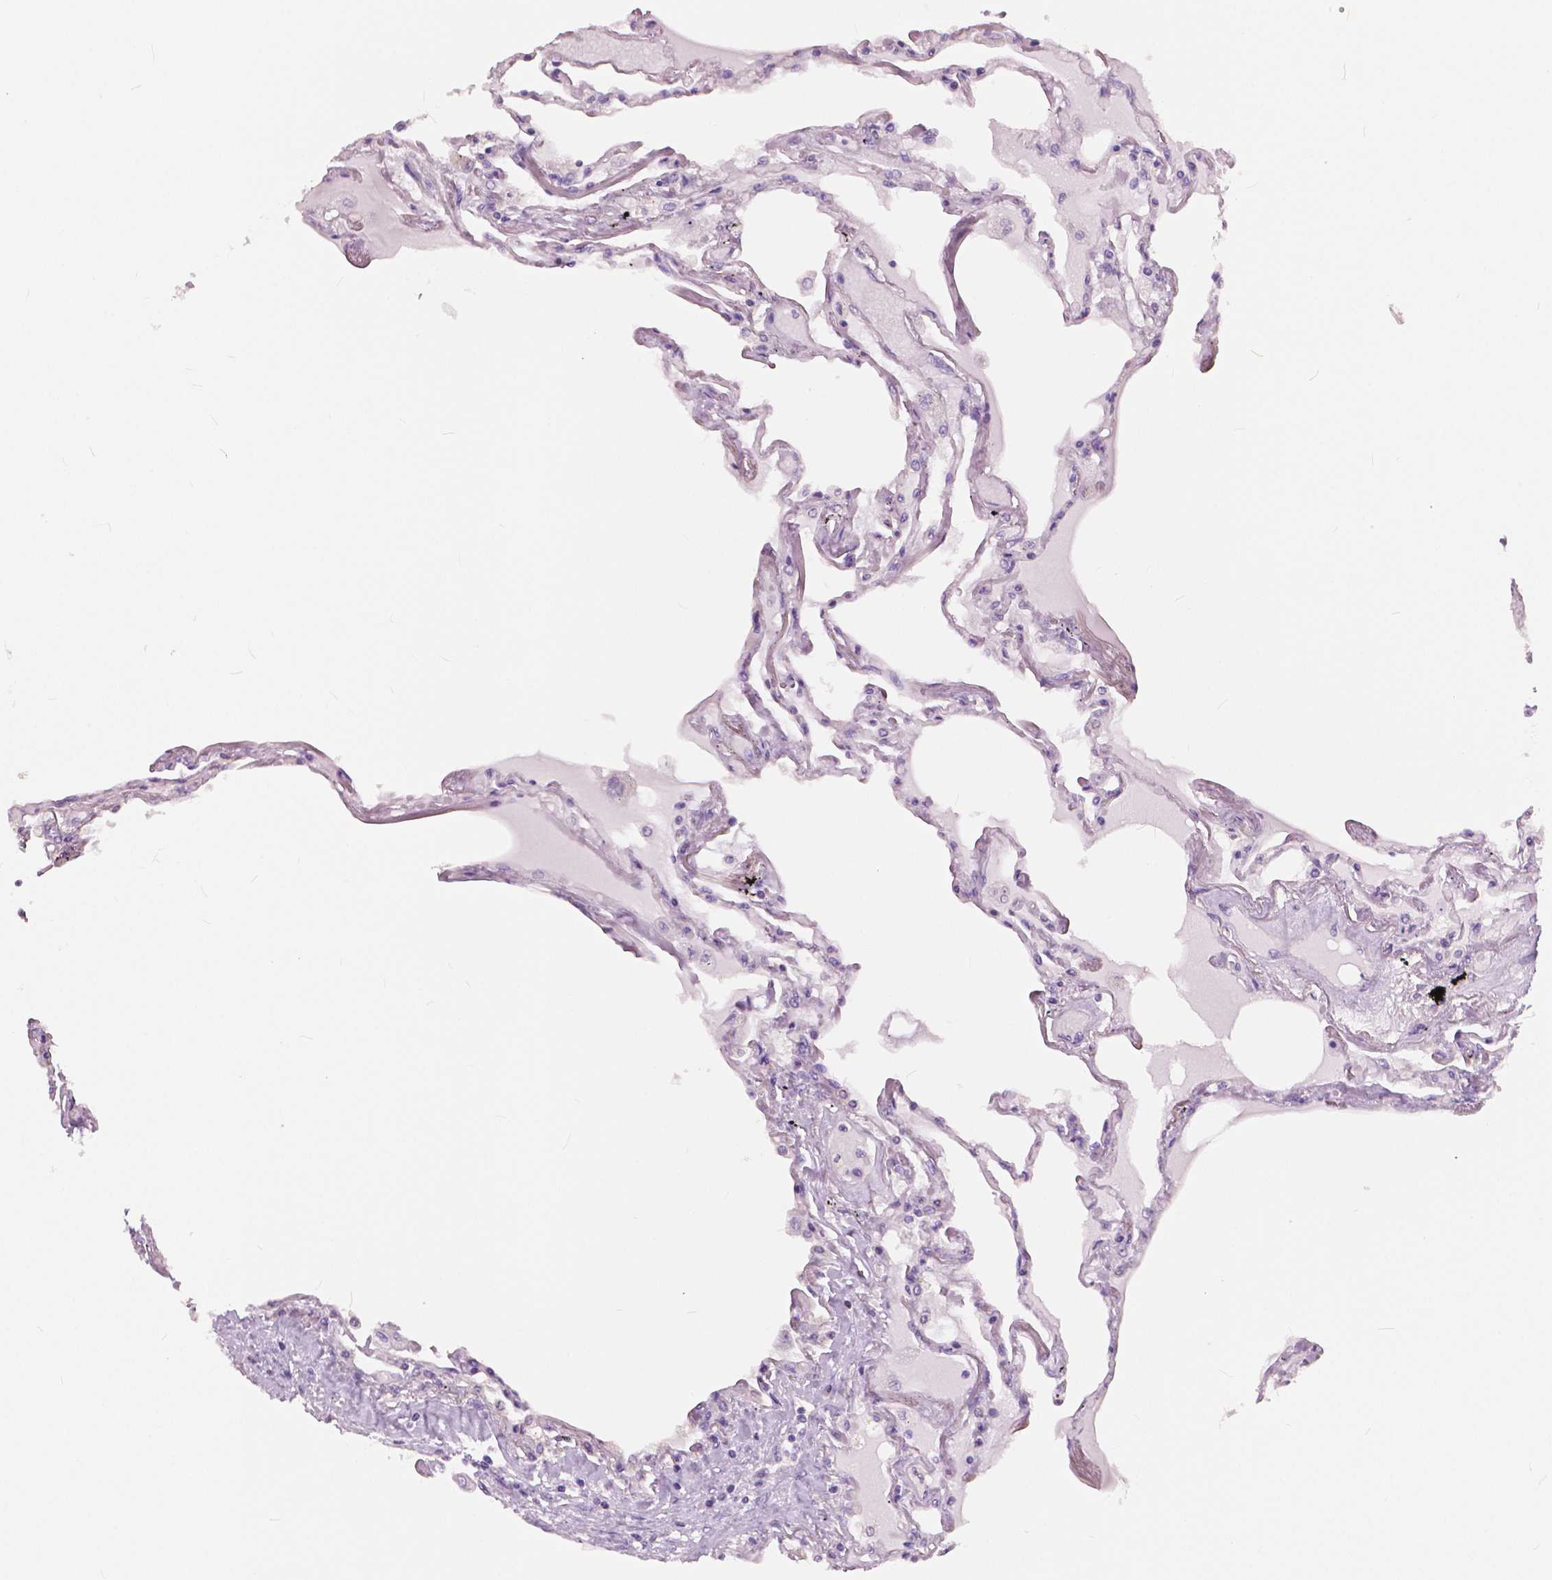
{"staining": {"intensity": "negative", "quantity": "none", "location": "none"}, "tissue": "lung", "cell_type": "Alveolar cells", "image_type": "normal", "snomed": [{"axis": "morphology", "description": "Normal tissue, NOS"}, {"axis": "morphology", "description": "Adenocarcinoma, NOS"}, {"axis": "topography", "description": "Cartilage tissue"}, {"axis": "topography", "description": "Lung"}], "caption": "Alveolar cells are negative for protein expression in normal human lung. (Immunohistochemistry (ihc), brightfield microscopy, high magnification).", "gene": "TKFC", "patient": {"sex": "female", "age": 67}}